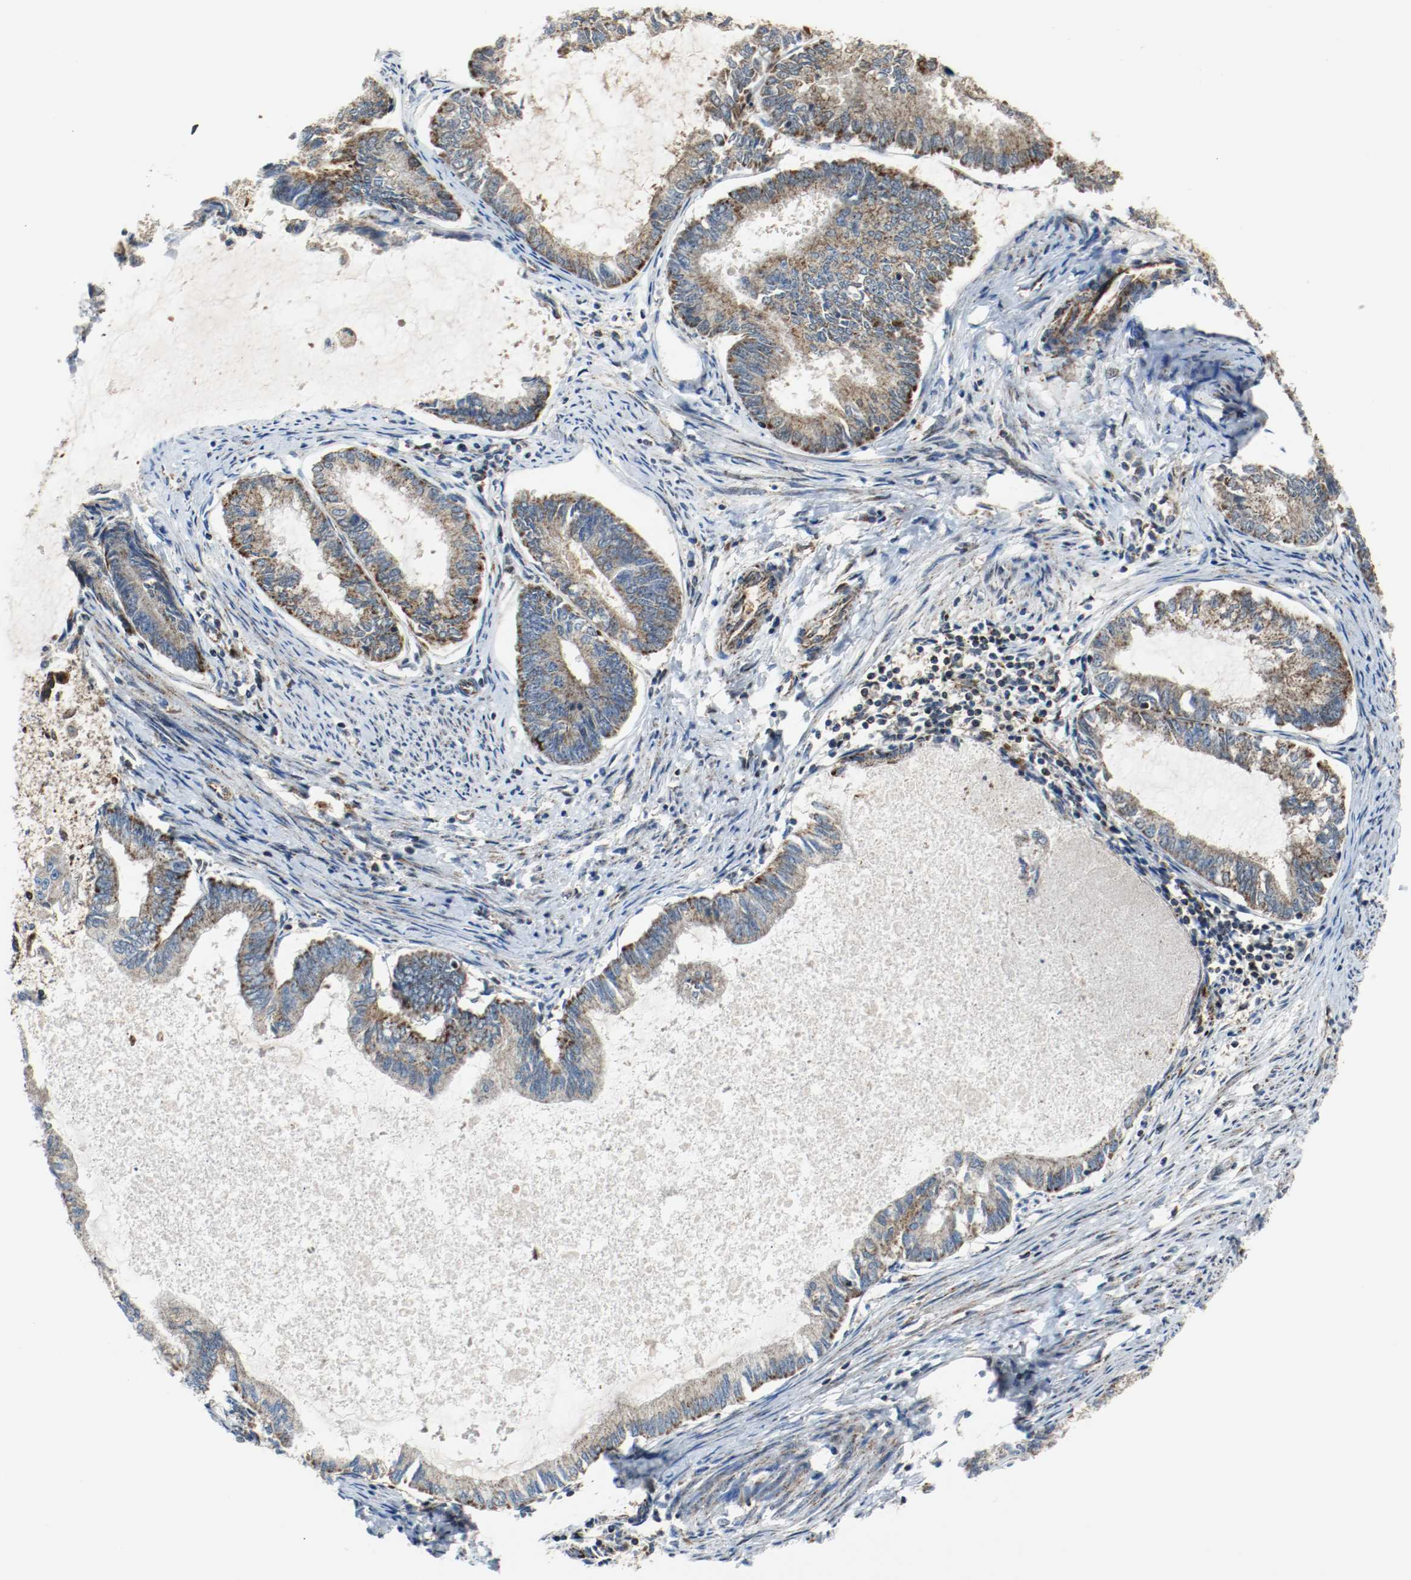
{"staining": {"intensity": "moderate", "quantity": ">75%", "location": "cytoplasmic/membranous"}, "tissue": "endometrial cancer", "cell_type": "Tumor cells", "image_type": "cancer", "snomed": [{"axis": "morphology", "description": "Adenocarcinoma, NOS"}, {"axis": "topography", "description": "Endometrium"}], "caption": "Human endometrial cancer stained for a protein (brown) demonstrates moderate cytoplasmic/membranous positive positivity in about >75% of tumor cells.", "gene": "TXNRD1", "patient": {"sex": "female", "age": 86}}